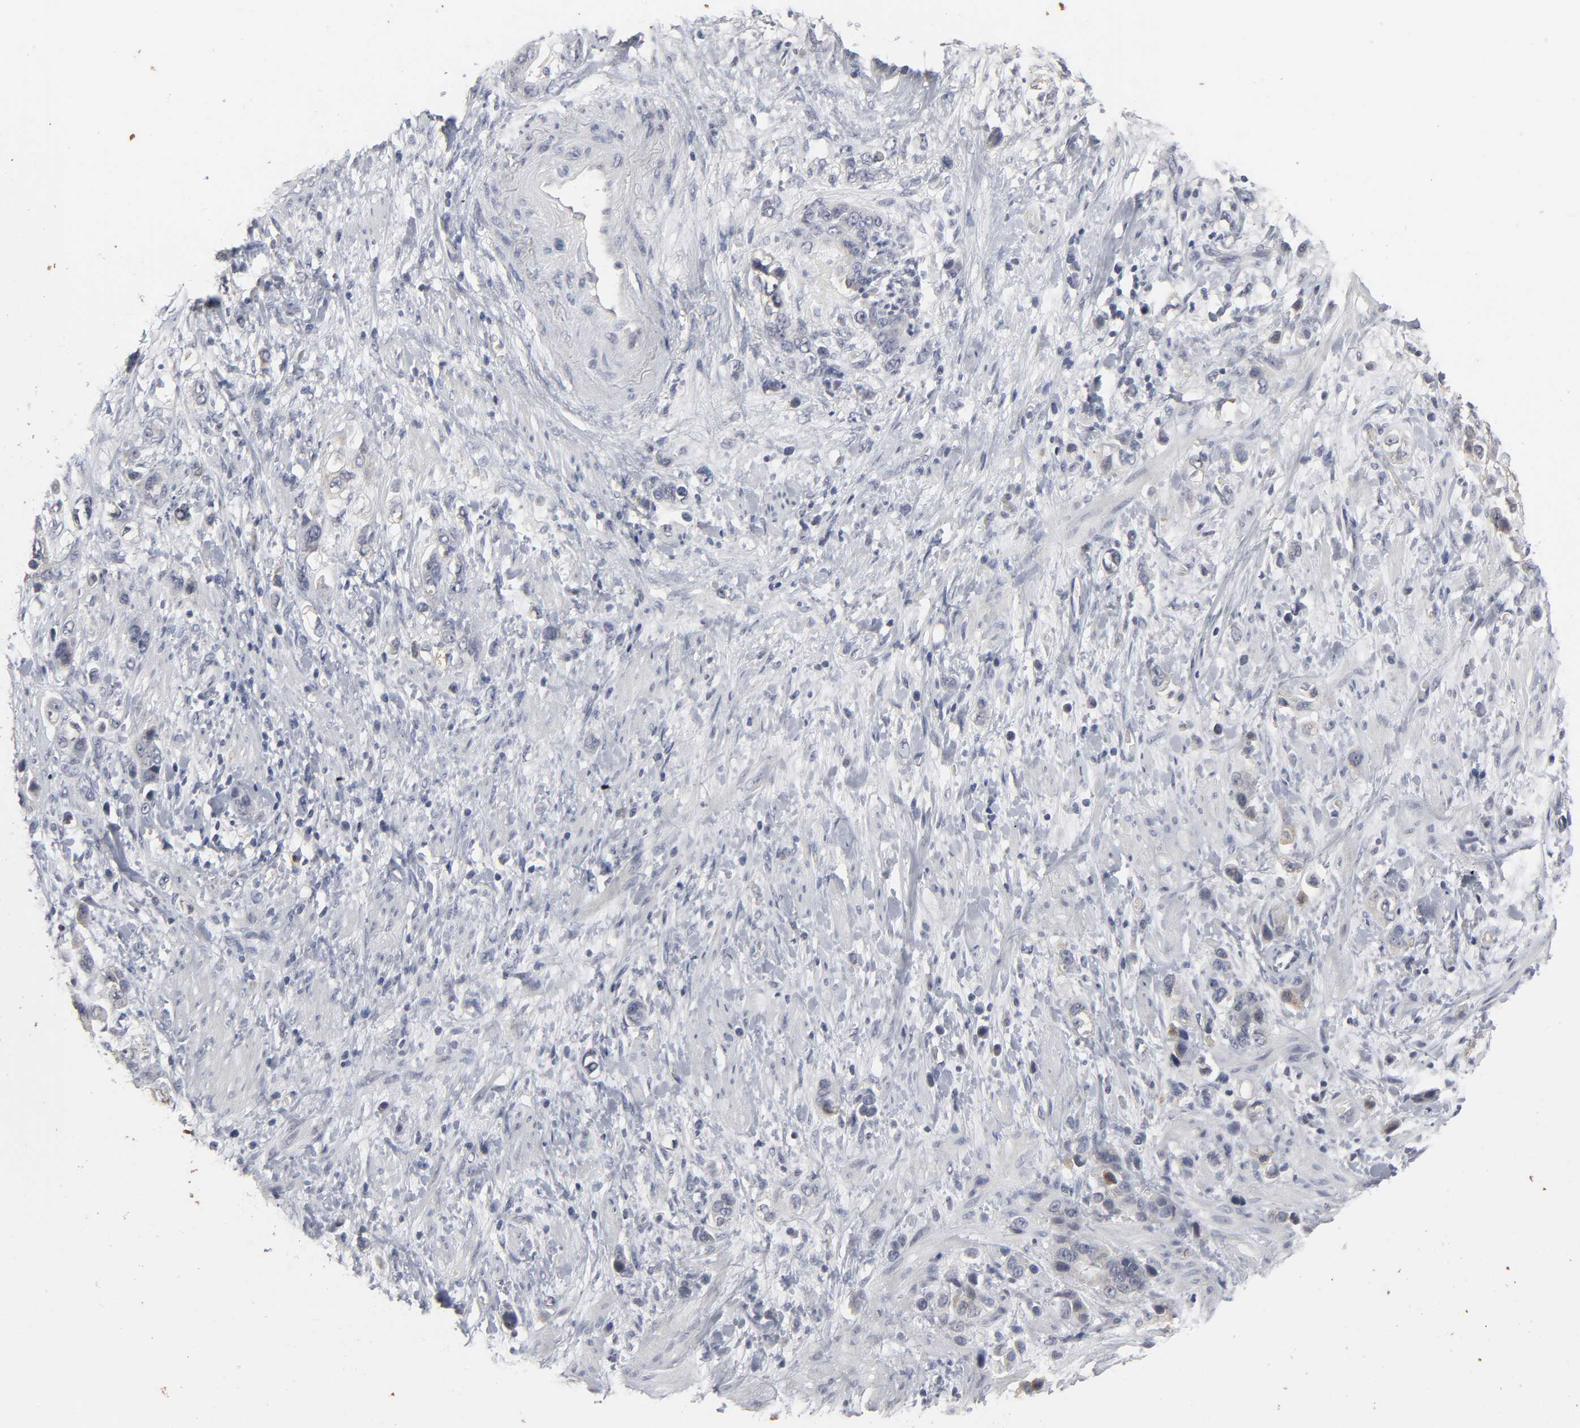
{"staining": {"intensity": "negative", "quantity": "none", "location": "none"}, "tissue": "stomach cancer", "cell_type": "Tumor cells", "image_type": "cancer", "snomed": [{"axis": "morphology", "description": "Adenocarcinoma, NOS"}, {"axis": "topography", "description": "Stomach, lower"}], "caption": "A high-resolution micrograph shows immunohistochemistry (IHC) staining of stomach cancer (adenocarcinoma), which exhibits no significant positivity in tumor cells.", "gene": "TCAP", "patient": {"sex": "female", "age": 93}}